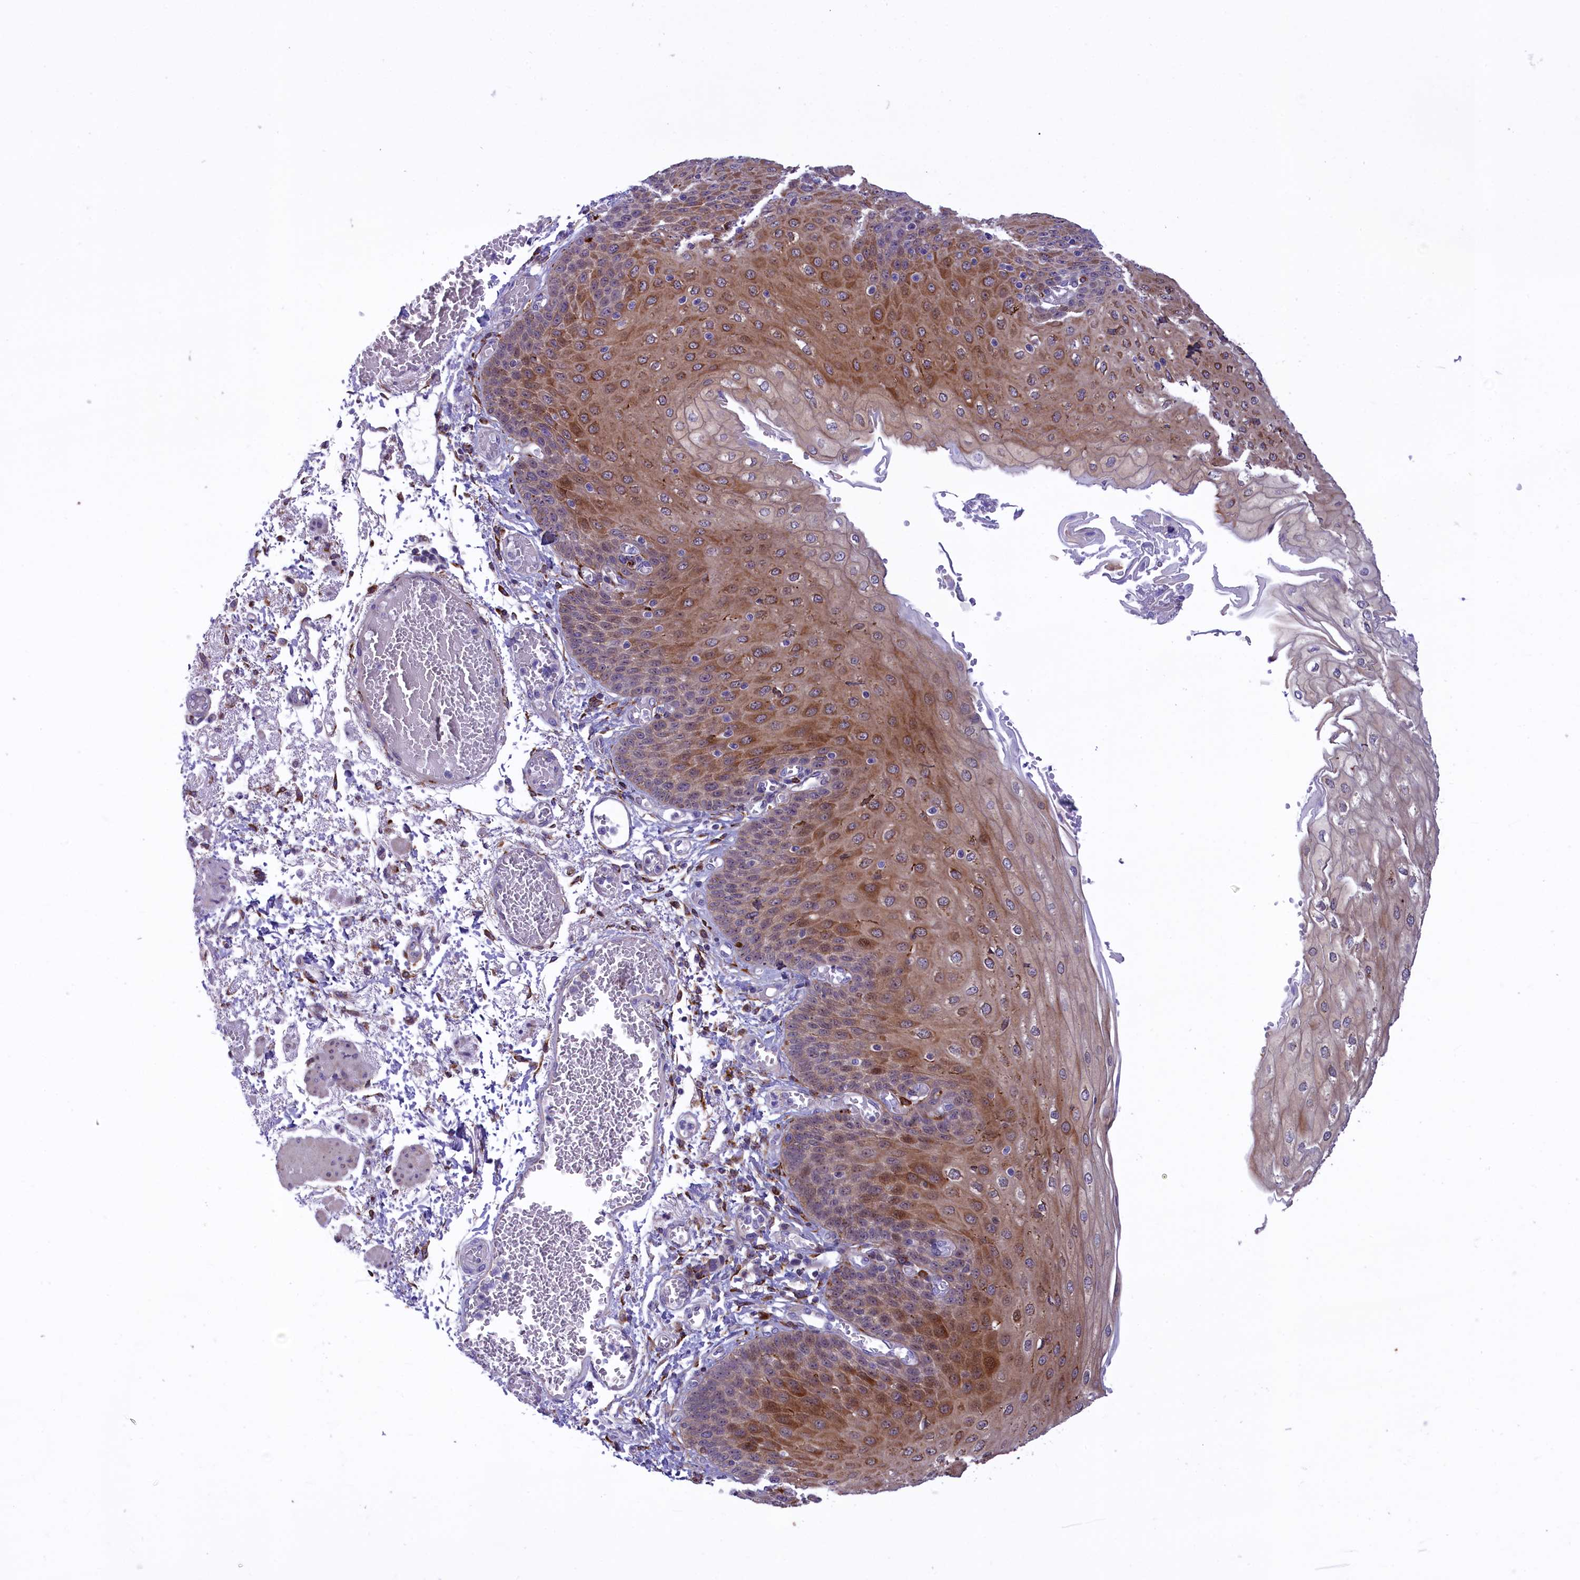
{"staining": {"intensity": "moderate", "quantity": "25%-75%", "location": "cytoplasmic/membranous"}, "tissue": "esophagus", "cell_type": "Squamous epithelial cells", "image_type": "normal", "snomed": [{"axis": "morphology", "description": "Normal tissue, NOS"}, {"axis": "topography", "description": "Esophagus"}], "caption": "Immunohistochemistry staining of unremarkable esophagus, which shows medium levels of moderate cytoplasmic/membranous staining in about 25%-75% of squamous epithelial cells indicating moderate cytoplasmic/membranous protein staining. The staining was performed using DAB (brown) for protein detection and nuclei were counterstained in hematoxylin (blue).", "gene": "MAN2B1", "patient": {"sex": "male", "age": 81}}